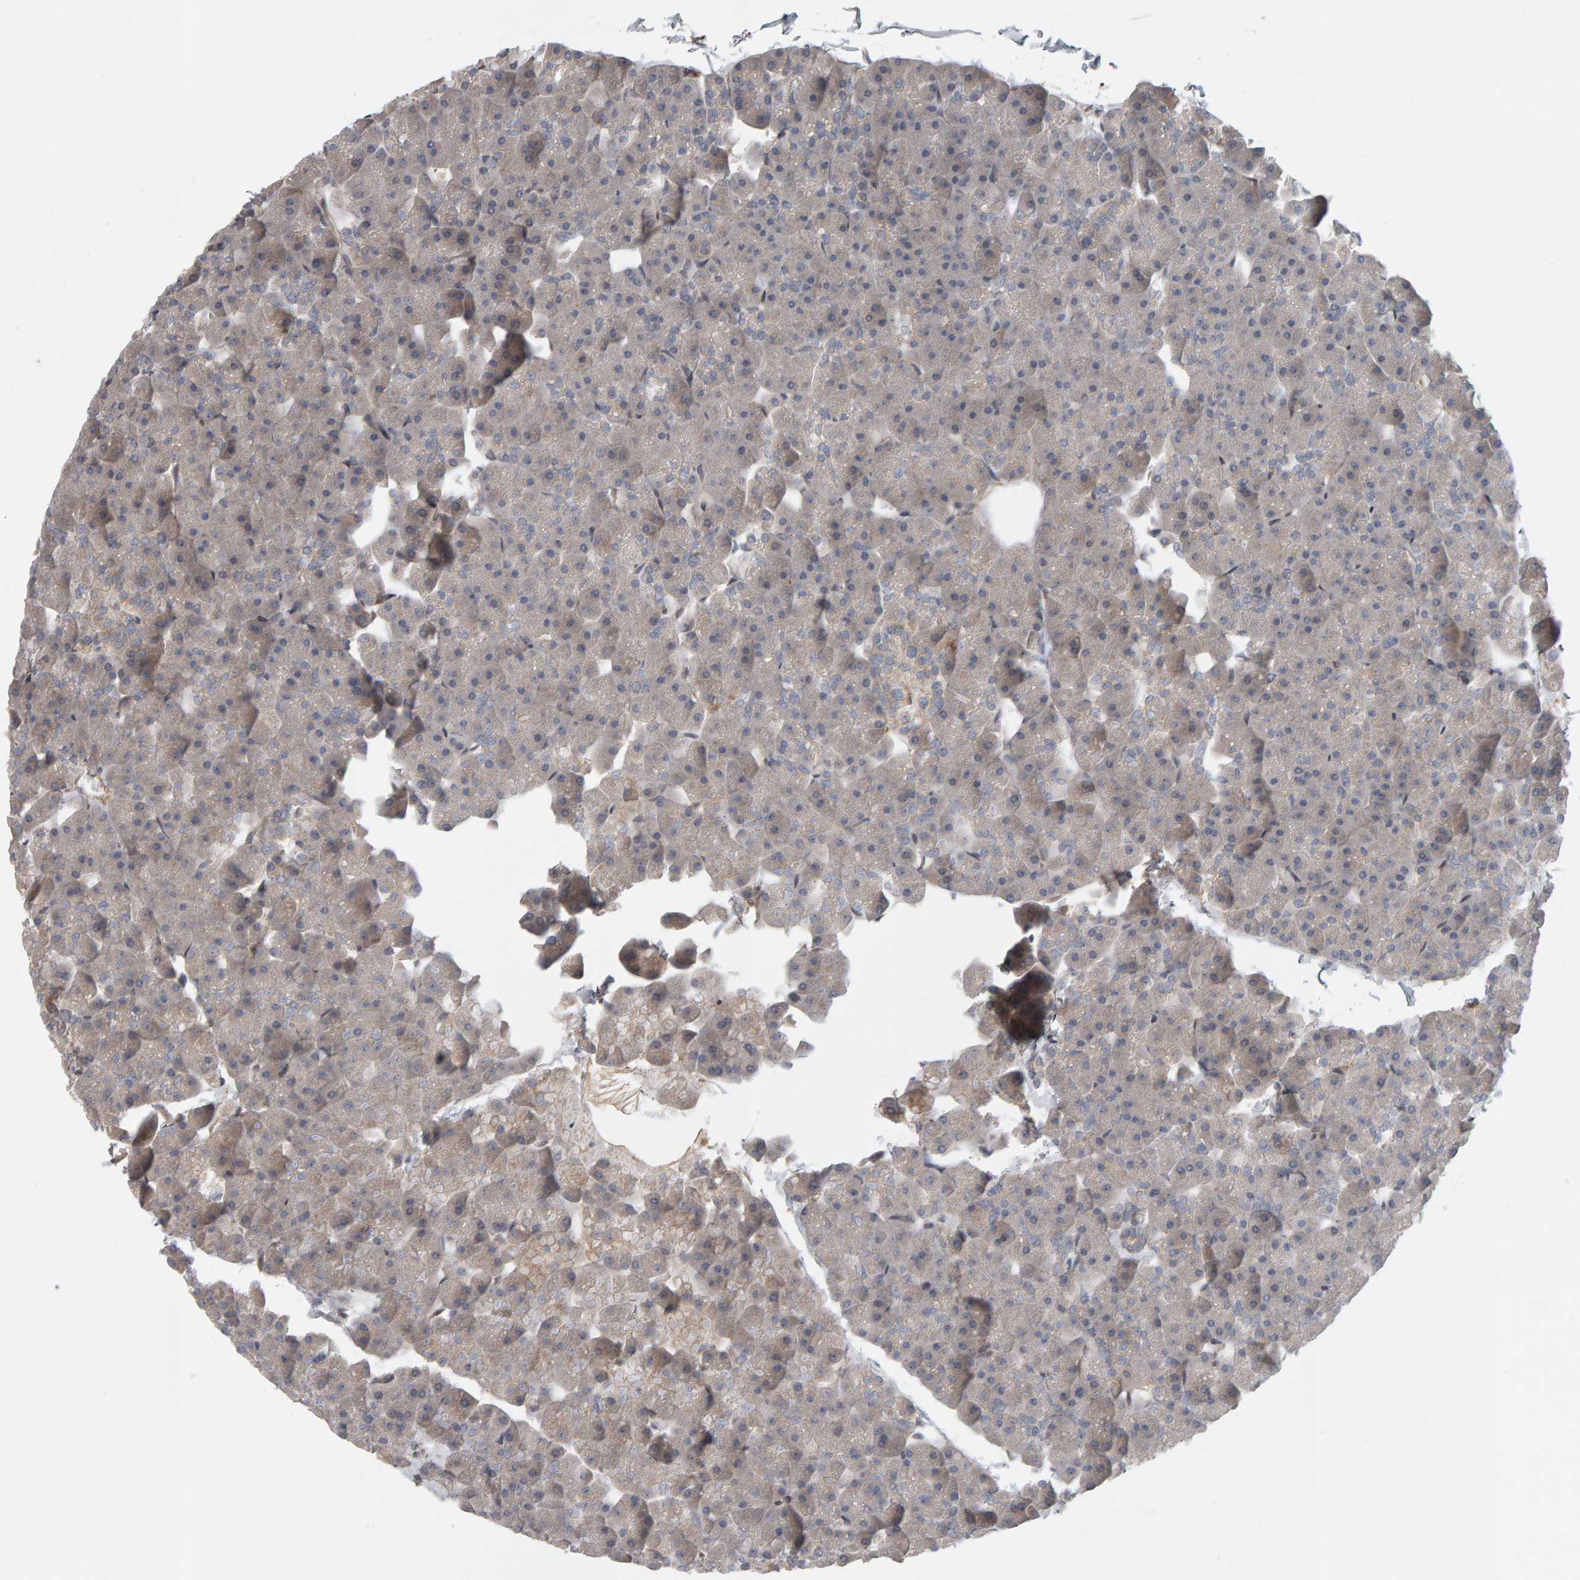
{"staining": {"intensity": "weak", "quantity": "25%-75%", "location": "cytoplasmic/membranous"}, "tissue": "pancreas", "cell_type": "Exocrine glandular cells", "image_type": "normal", "snomed": [{"axis": "morphology", "description": "Normal tissue, NOS"}, {"axis": "topography", "description": "Pancreas"}], "caption": "IHC micrograph of unremarkable pancreas stained for a protein (brown), which demonstrates low levels of weak cytoplasmic/membranous expression in about 25%-75% of exocrine glandular cells.", "gene": "C9orf72", "patient": {"sex": "male", "age": 35}}